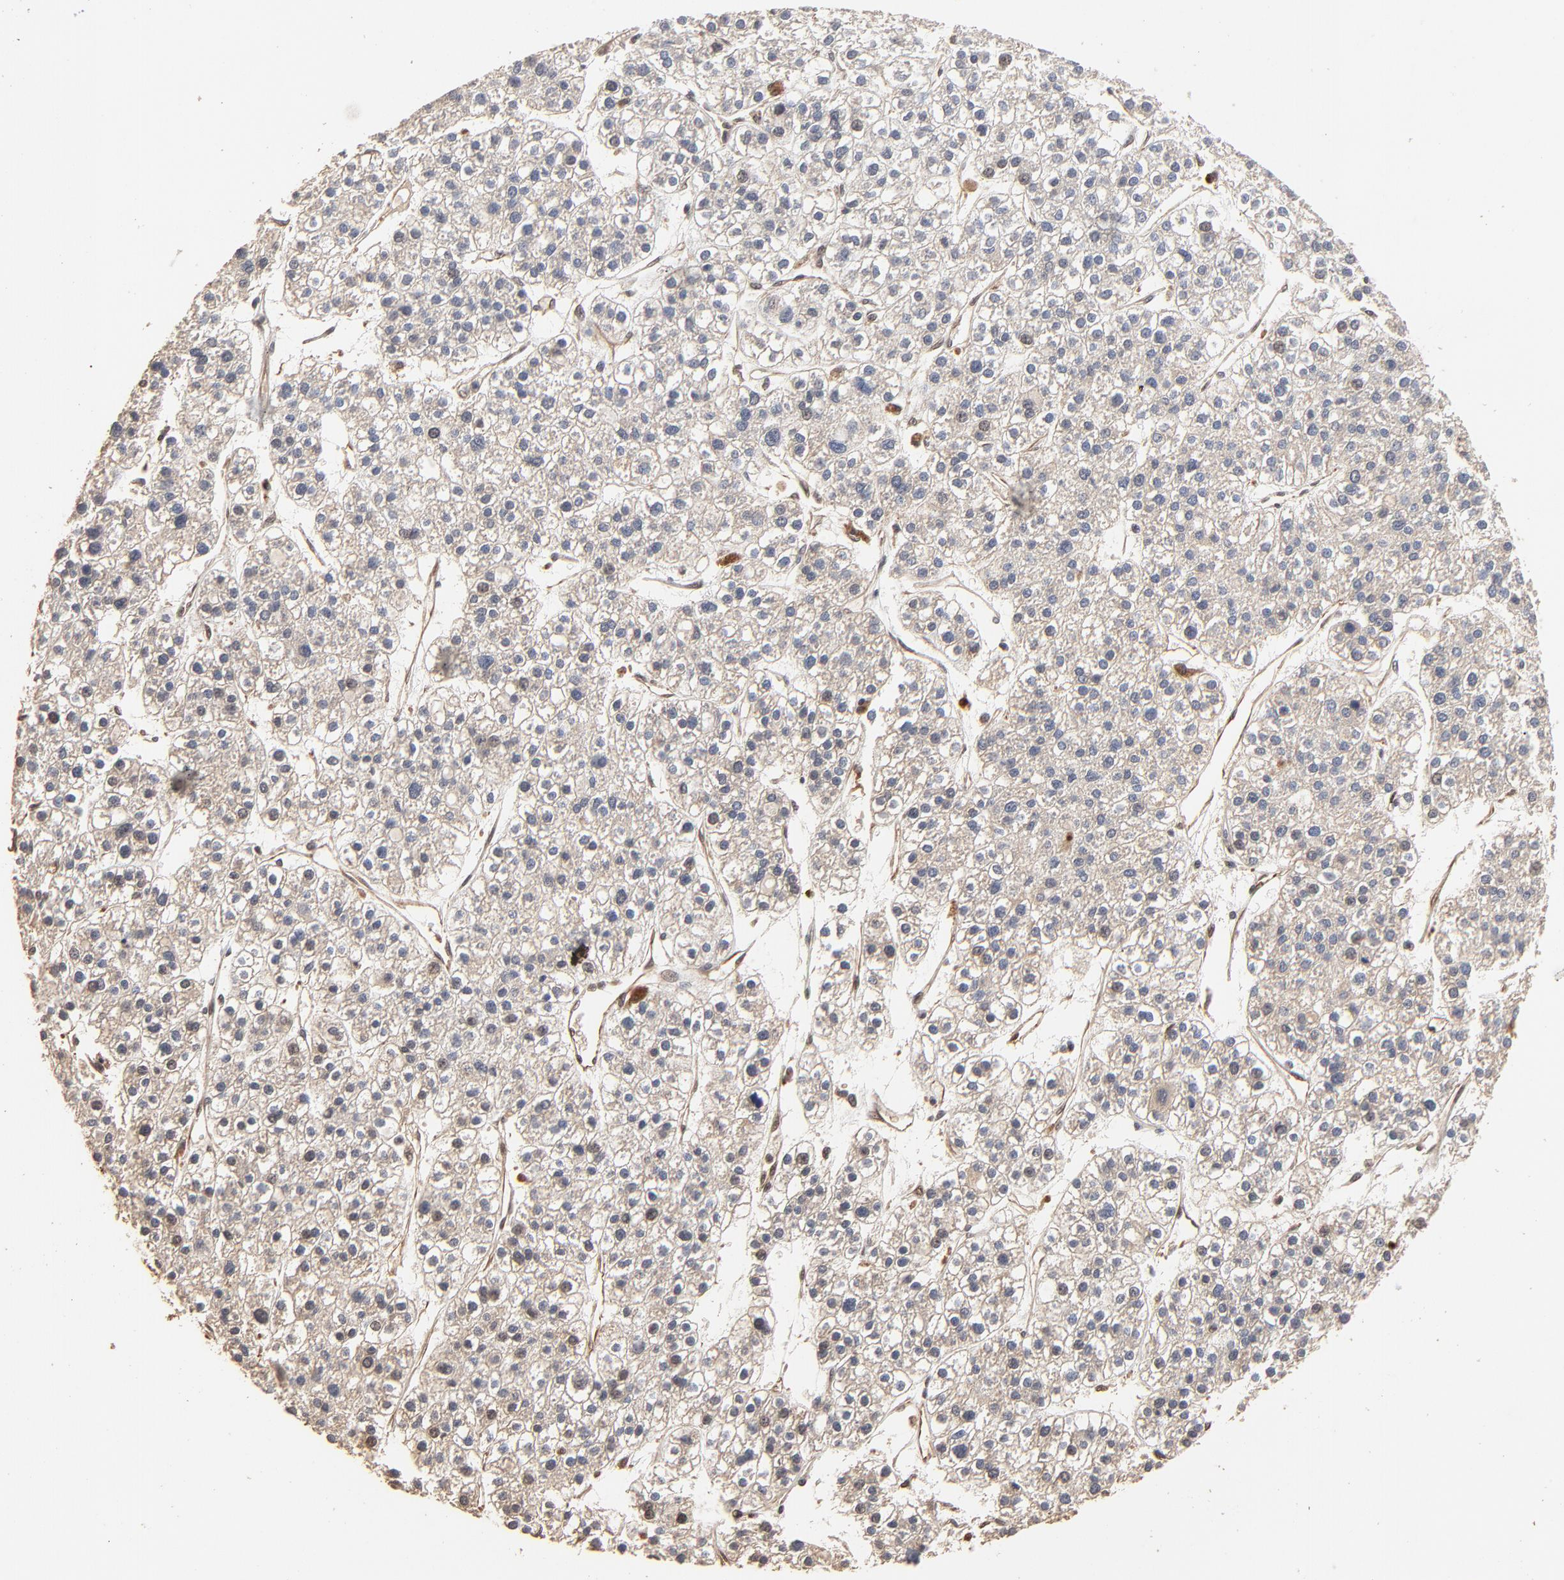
{"staining": {"intensity": "weak", "quantity": ">75%", "location": "cytoplasmic/membranous"}, "tissue": "liver cancer", "cell_type": "Tumor cells", "image_type": "cancer", "snomed": [{"axis": "morphology", "description": "Carcinoma, Hepatocellular, NOS"}, {"axis": "topography", "description": "Liver"}], "caption": "Tumor cells demonstrate weak cytoplasmic/membranous positivity in approximately >75% of cells in liver cancer (hepatocellular carcinoma).", "gene": "FAM227A", "patient": {"sex": "female", "age": 85}}